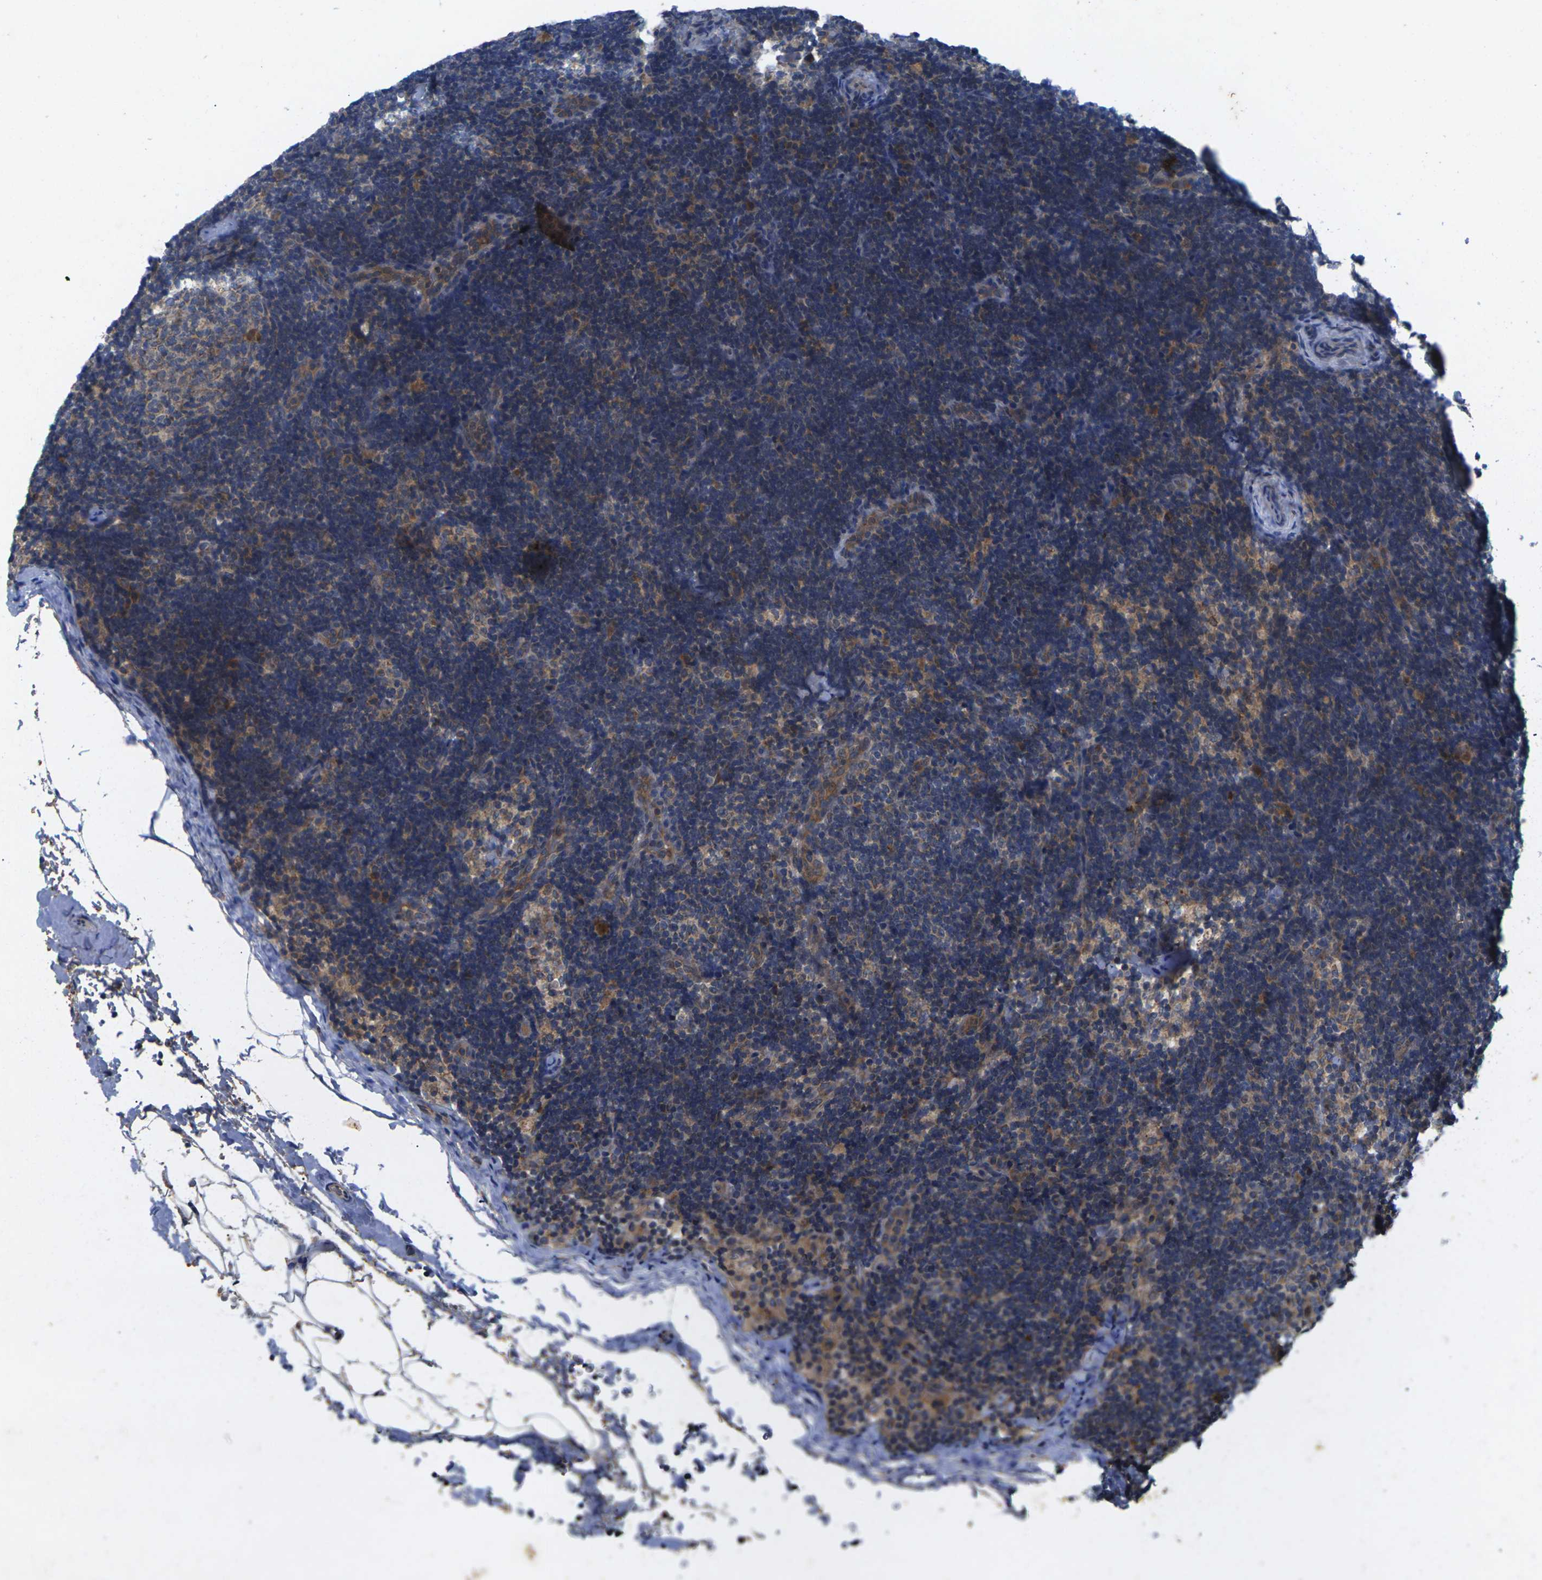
{"staining": {"intensity": "weak", "quantity": "25%-75%", "location": "cytoplasmic/membranous"}, "tissue": "lymph node", "cell_type": "Germinal center cells", "image_type": "normal", "snomed": [{"axis": "morphology", "description": "Normal tissue, NOS"}, {"axis": "topography", "description": "Lymph node"}], "caption": "High-magnification brightfield microscopy of normal lymph node stained with DAB (3,3'-diaminobenzidine) (brown) and counterstained with hematoxylin (blue). germinal center cells exhibit weak cytoplasmic/membranous staining is seen in approximately25%-75% of cells. Immunohistochemistry stains the protein in brown and the nuclei are stained blue.", "gene": "KIF1B", "patient": {"sex": "female", "age": 14}}